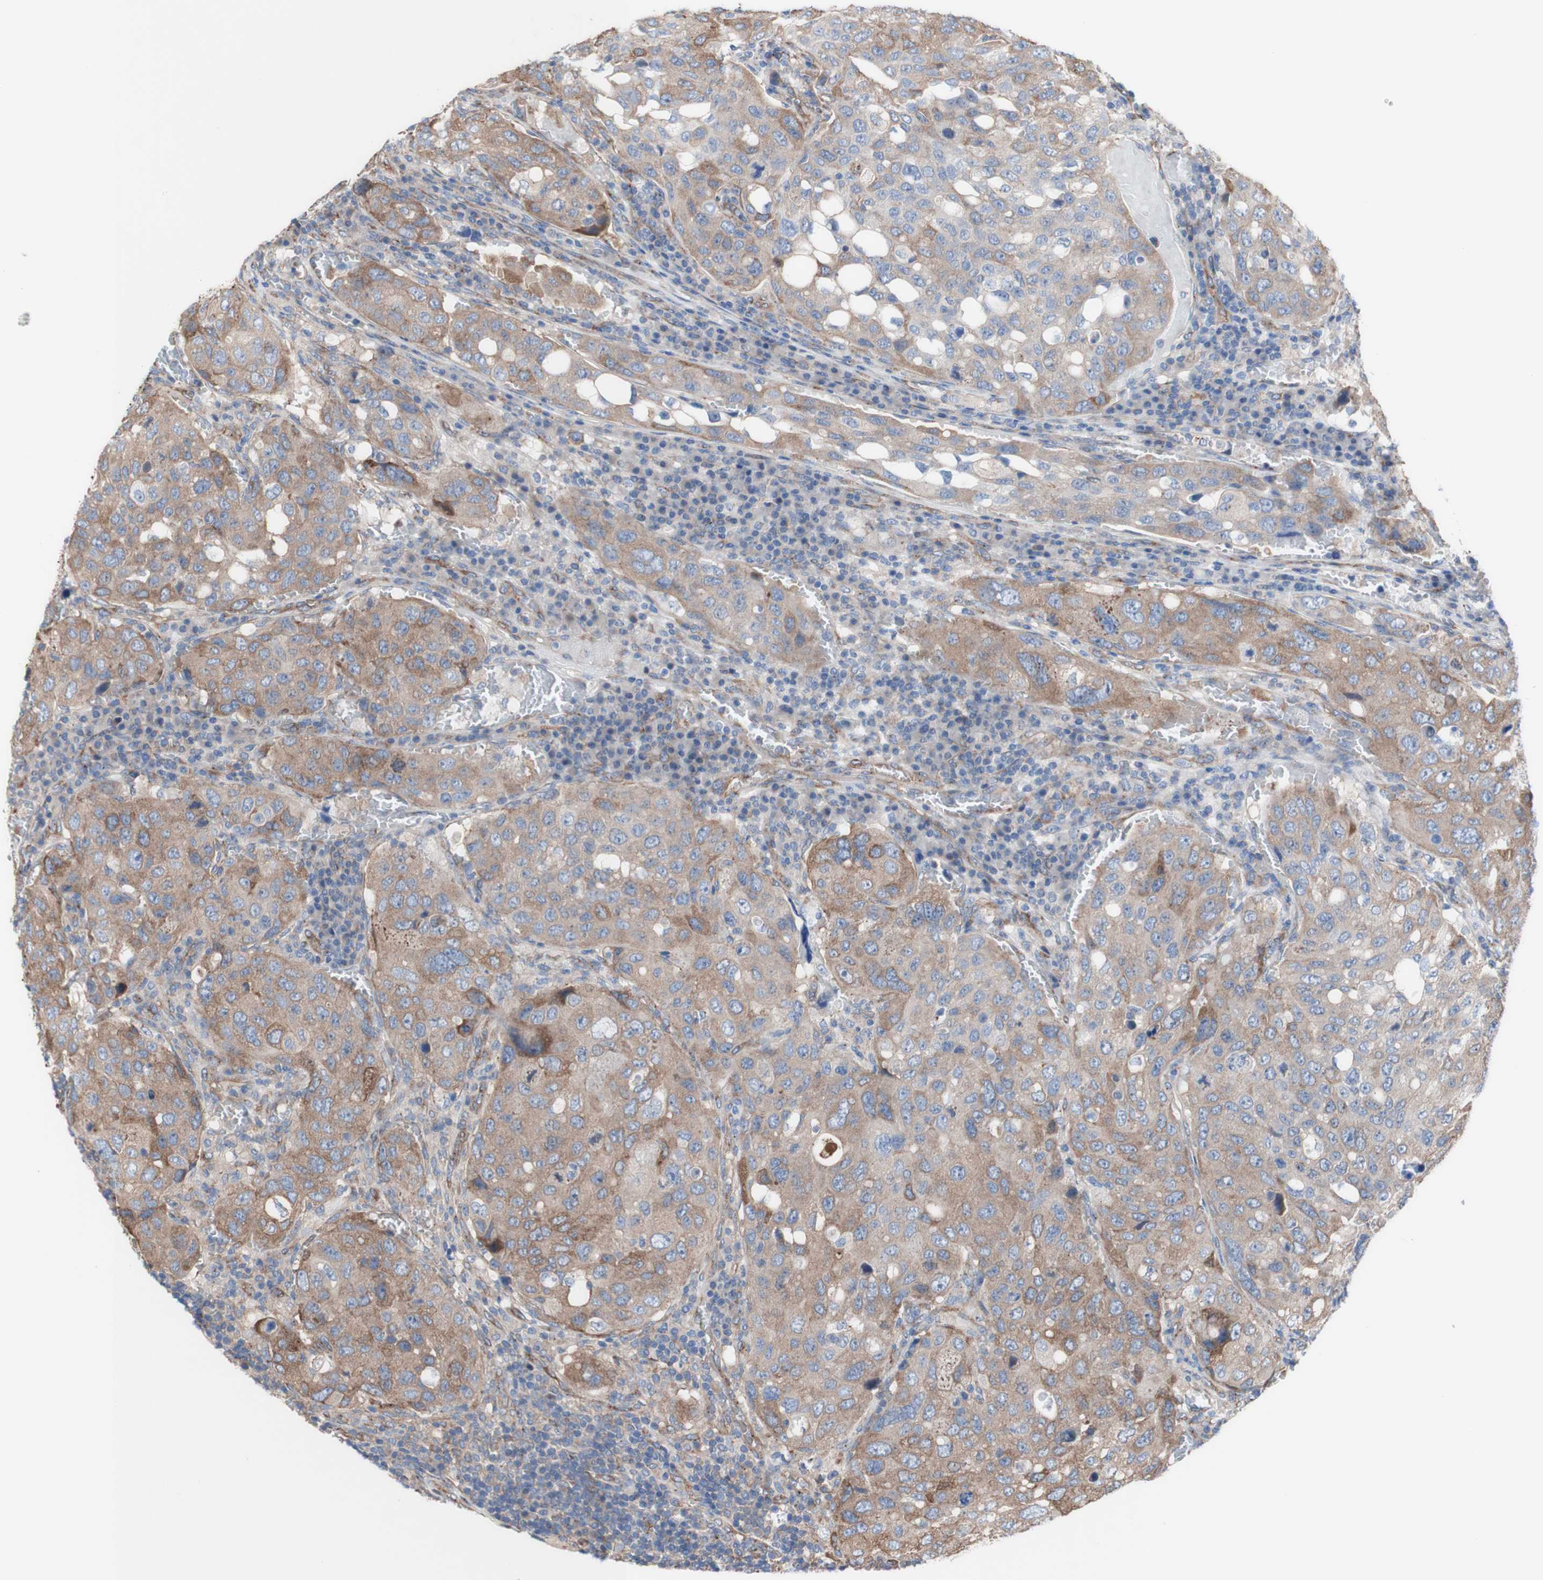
{"staining": {"intensity": "moderate", "quantity": ">75%", "location": "cytoplasmic/membranous"}, "tissue": "urothelial cancer", "cell_type": "Tumor cells", "image_type": "cancer", "snomed": [{"axis": "morphology", "description": "Urothelial carcinoma, High grade"}, {"axis": "topography", "description": "Lymph node"}, {"axis": "topography", "description": "Urinary bladder"}], "caption": "Tumor cells demonstrate medium levels of moderate cytoplasmic/membranous staining in about >75% of cells in human urothelial cancer.", "gene": "LRIG3", "patient": {"sex": "male", "age": 51}}